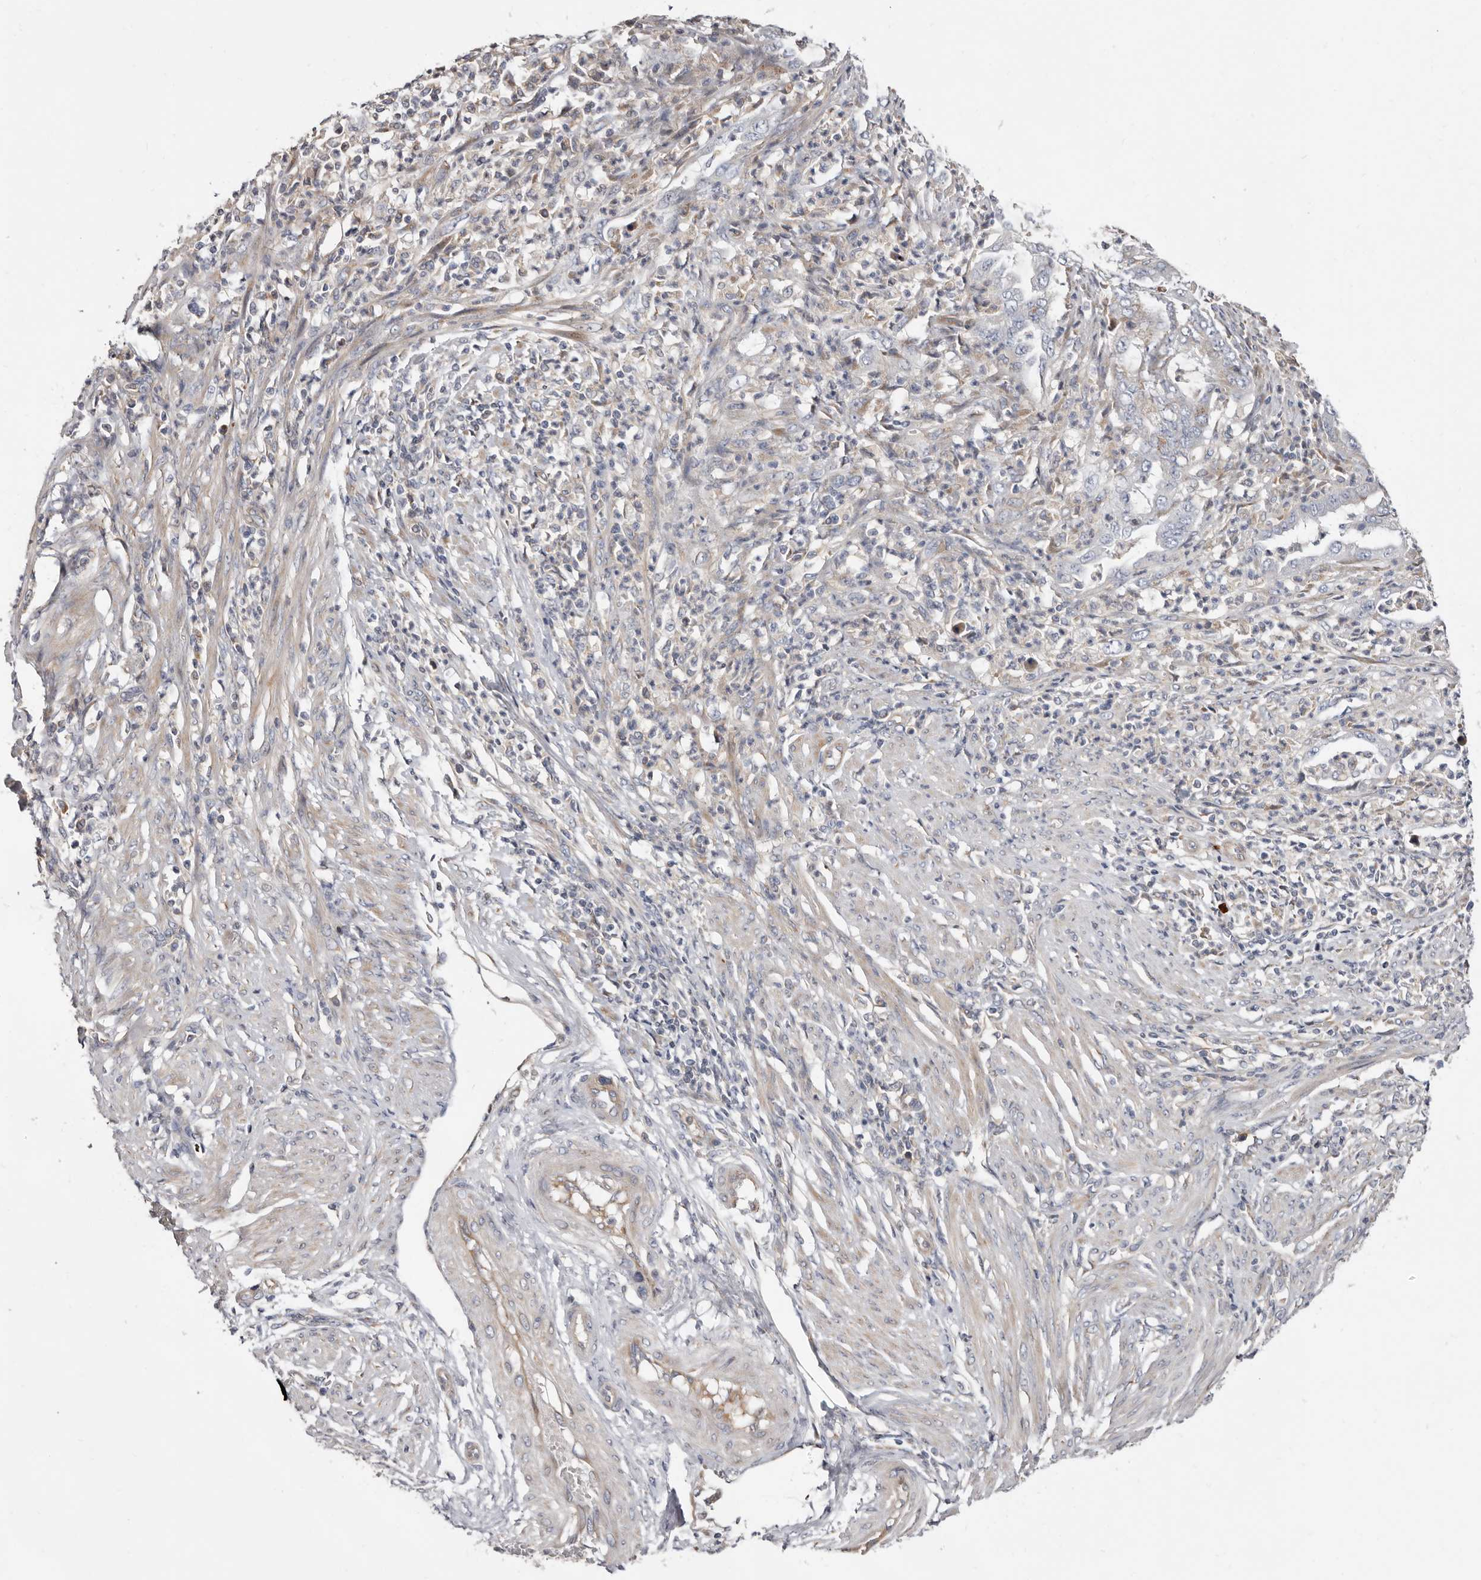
{"staining": {"intensity": "weak", "quantity": "<25%", "location": "cytoplasmic/membranous"}, "tissue": "endometrial cancer", "cell_type": "Tumor cells", "image_type": "cancer", "snomed": [{"axis": "morphology", "description": "Adenocarcinoma, NOS"}, {"axis": "topography", "description": "Endometrium"}], "caption": "Photomicrograph shows no protein staining in tumor cells of endometrial adenocarcinoma tissue.", "gene": "ASIC5", "patient": {"sex": "female", "age": 51}}